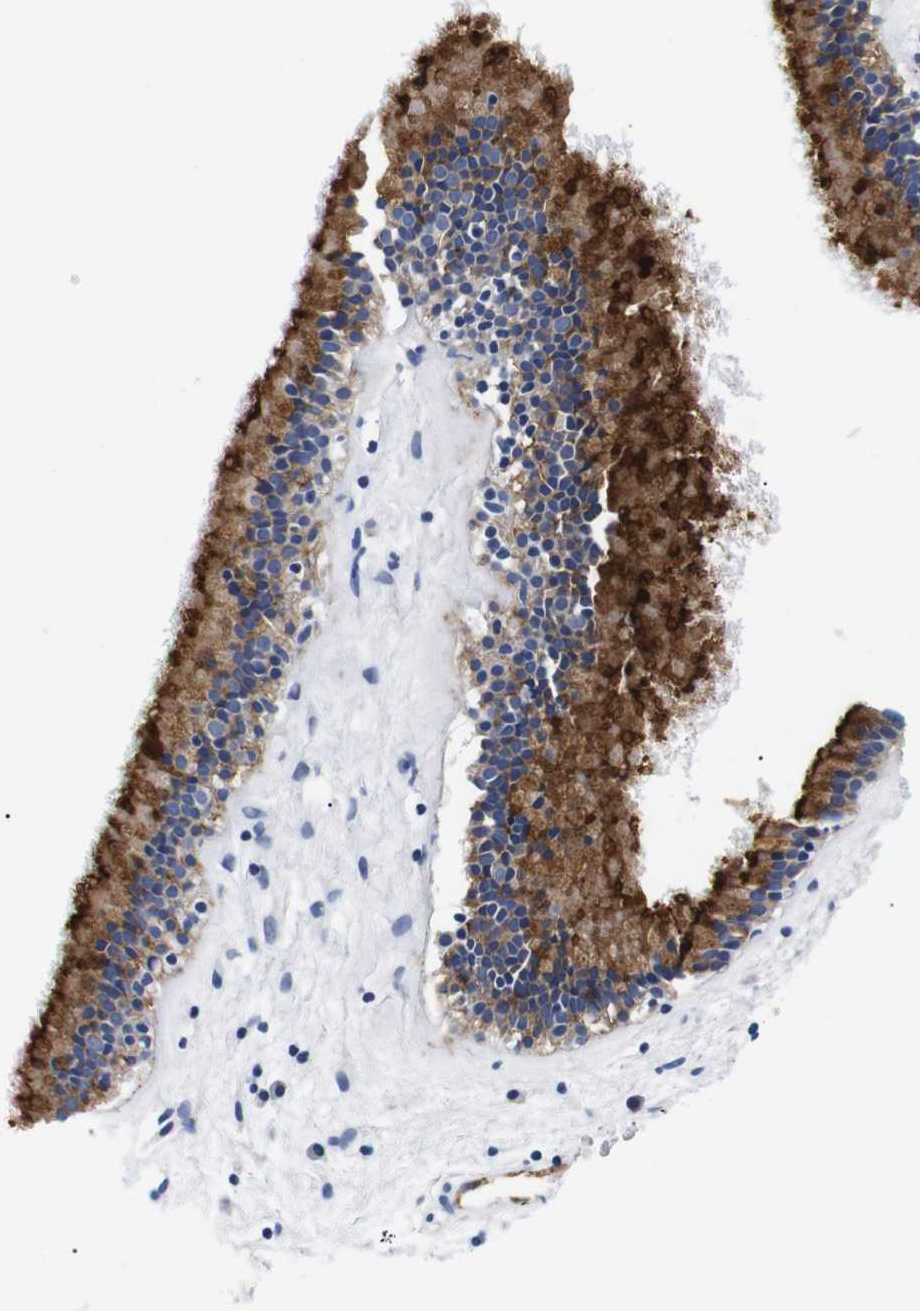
{"staining": {"intensity": "strong", "quantity": ">75%", "location": "cytoplasmic/membranous"}, "tissue": "nasopharynx", "cell_type": "Respiratory epithelial cells", "image_type": "normal", "snomed": [{"axis": "morphology", "description": "Normal tissue, NOS"}, {"axis": "morphology", "description": "Inflammation, NOS"}, {"axis": "topography", "description": "Nasopharynx"}], "caption": "DAB immunohistochemical staining of benign nasopharynx demonstrates strong cytoplasmic/membranous protein expression in about >75% of respiratory epithelial cells. (DAB (3,3'-diaminobenzidine) IHC, brown staining for protein, blue staining for nuclei).", "gene": "MUC4", "patient": {"sex": "male", "age": 48}}